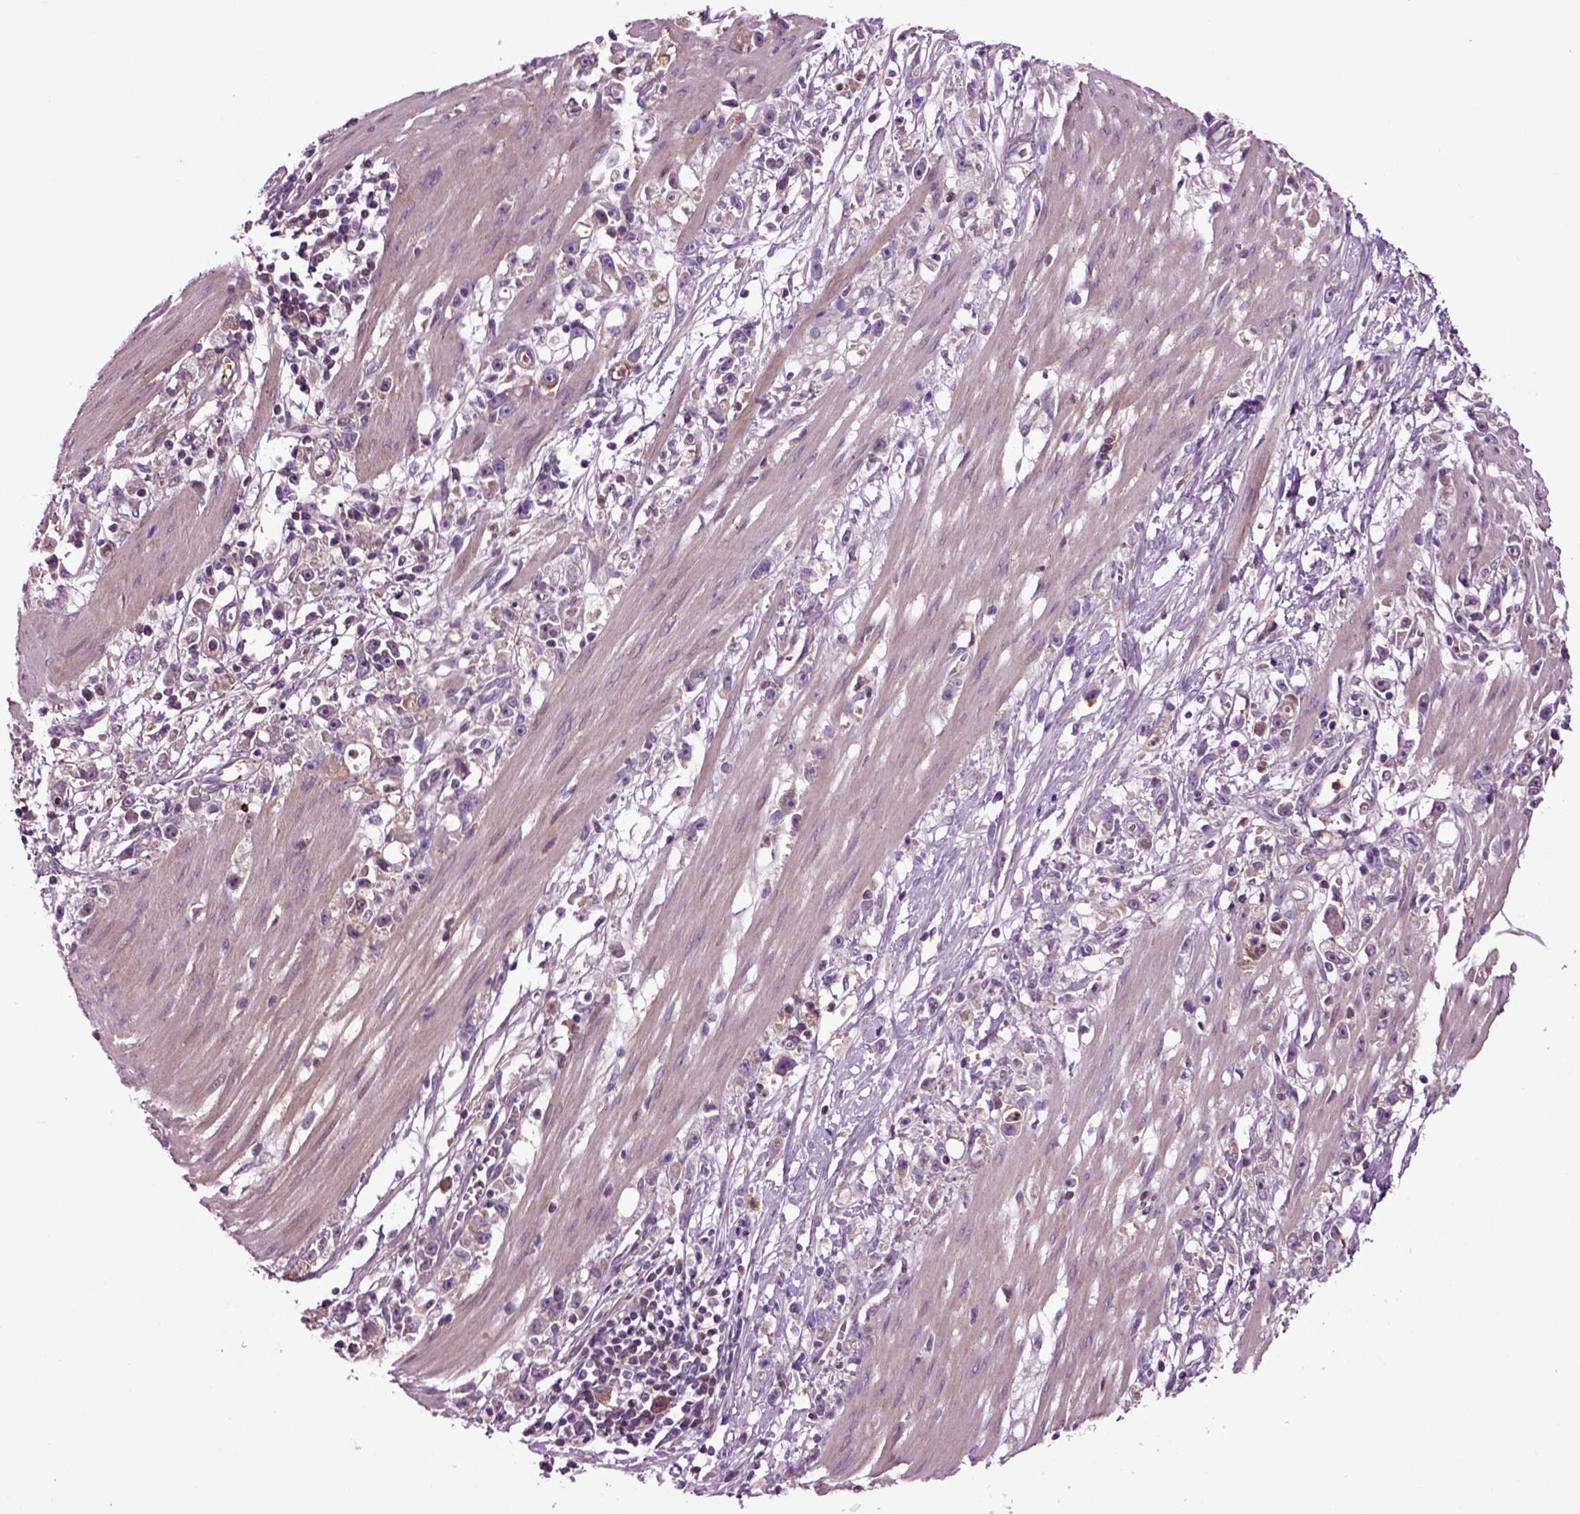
{"staining": {"intensity": "negative", "quantity": "none", "location": "none"}, "tissue": "stomach cancer", "cell_type": "Tumor cells", "image_type": "cancer", "snomed": [{"axis": "morphology", "description": "Adenocarcinoma, NOS"}, {"axis": "topography", "description": "Stomach"}], "caption": "High power microscopy photomicrograph of an immunohistochemistry image of adenocarcinoma (stomach), revealing no significant staining in tumor cells.", "gene": "SPON1", "patient": {"sex": "female", "age": 59}}